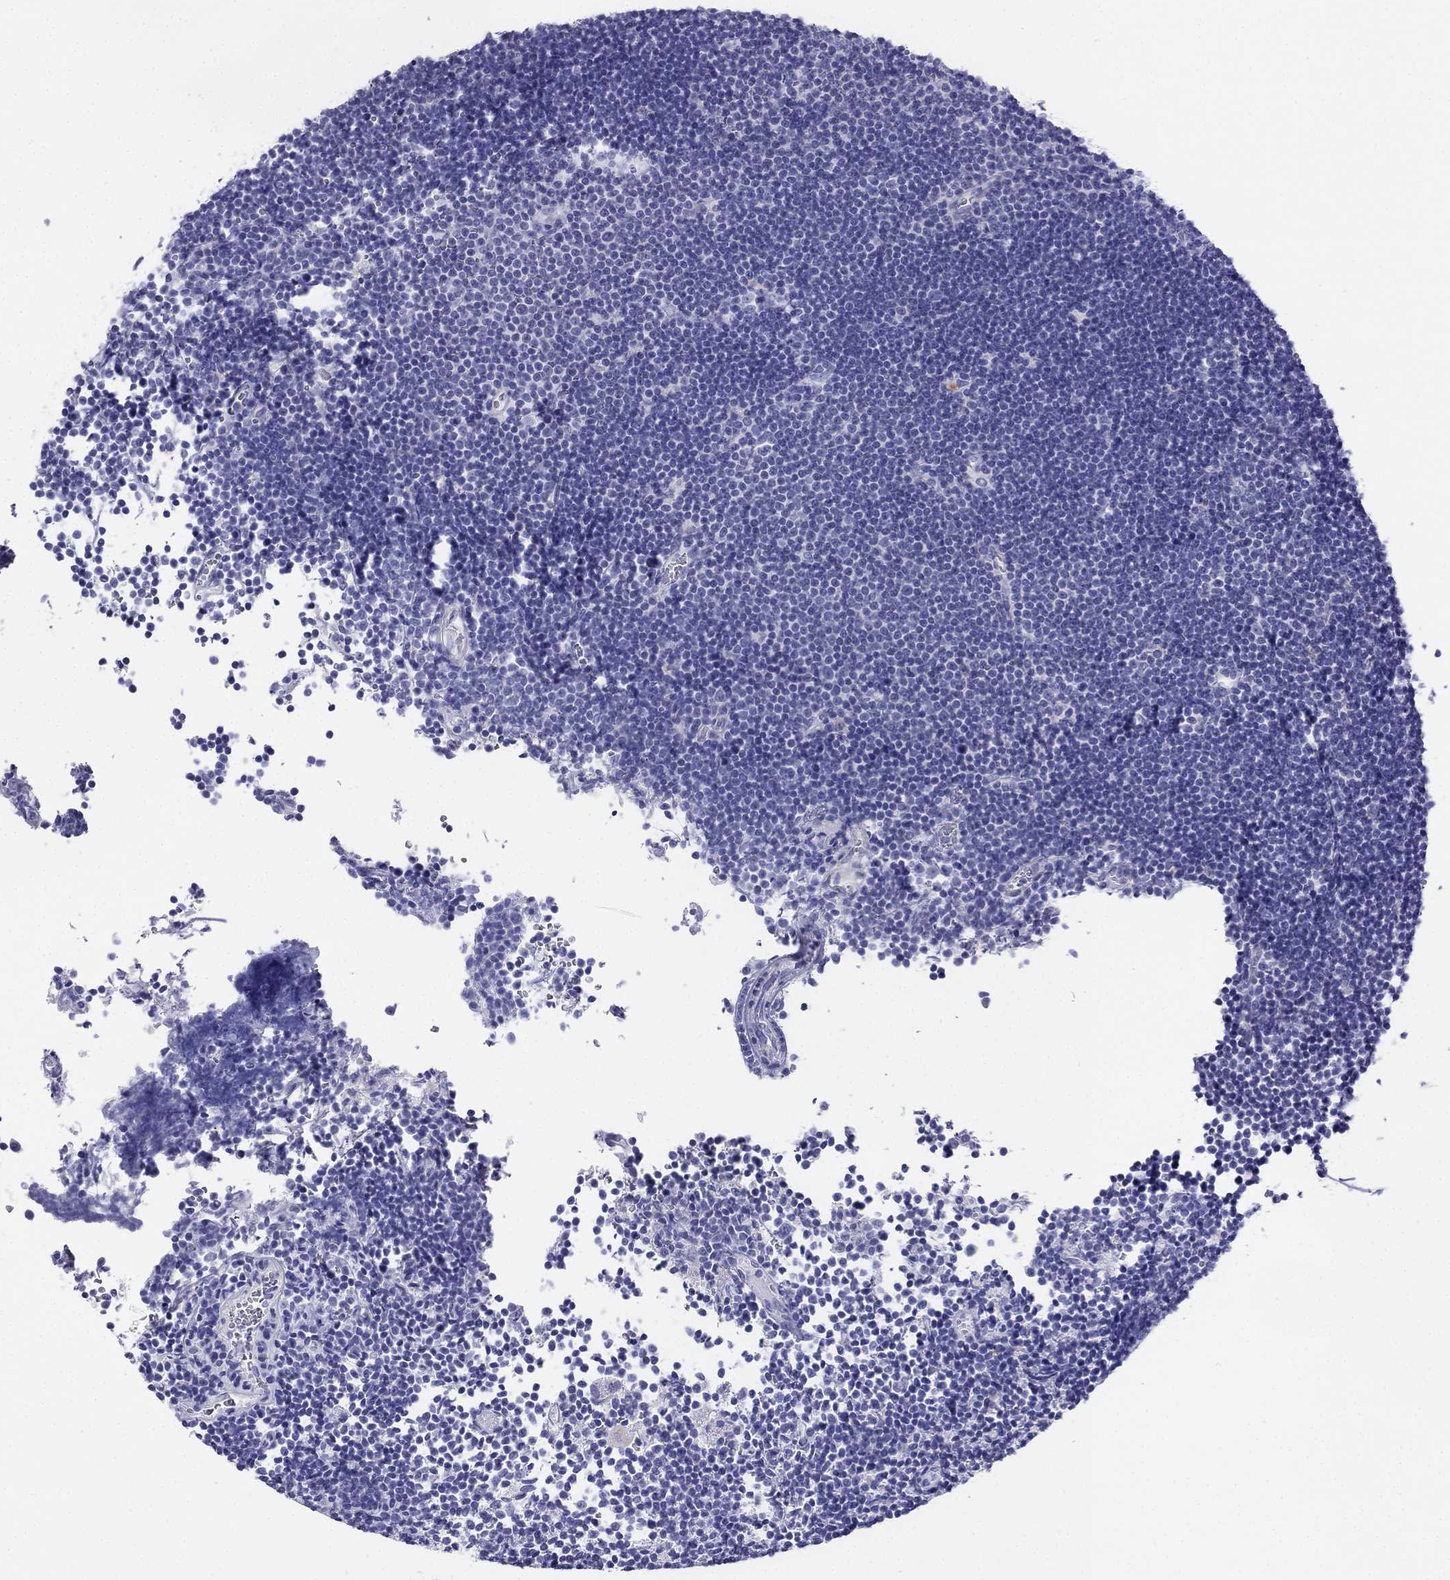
{"staining": {"intensity": "negative", "quantity": "none", "location": "none"}, "tissue": "lymphoma", "cell_type": "Tumor cells", "image_type": "cancer", "snomed": [{"axis": "morphology", "description": "Malignant lymphoma, non-Hodgkin's type, Low grade"}, {"axis": "topography", "description": "Brain"}], "caption": "This is an IHC image of lymphoma. There is no positivity in tumor cells.", "gene": "ALOXE3", "patient": {"sex": "female", "age": 66}}